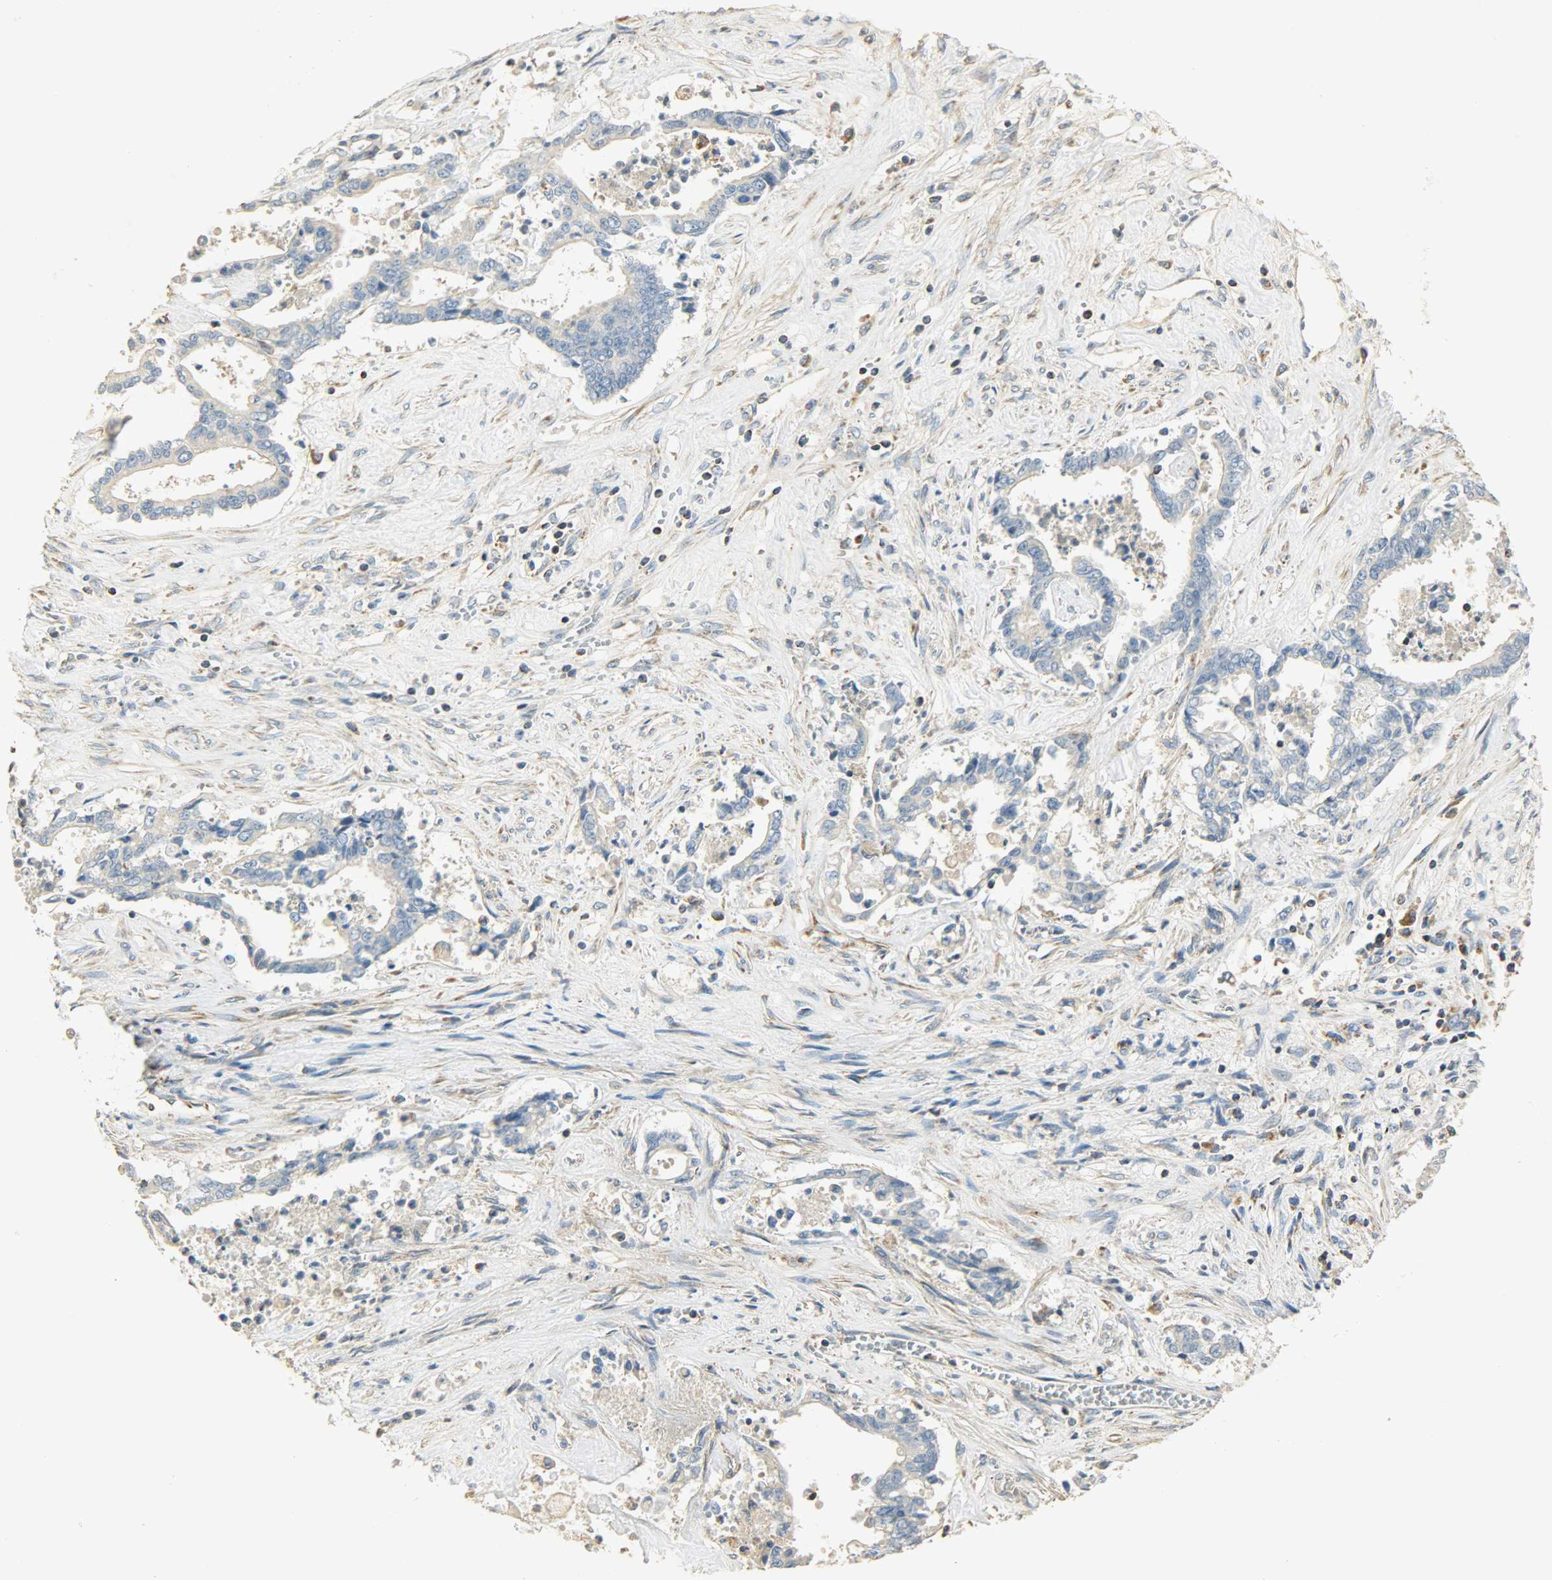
{"staining": {"intensity": "negative", "quantity": "none", "location": "none"}, "tissue": "liver cancer", "cell_type": "Tumor cells", "image_type": "cancer", "snomed": [{"axis": "morphology", "description": "Cholangiocarcinoma"}, {"axis": "topography", "description": "Liver"}], "caption": "Immunohistochemistry image of neoplastic tissue: liver cancer stained with DAB reveals no significant protein positivity in tumor cells.", "gene": "NNT", "patient": {"sex": "male", "age": 57}}